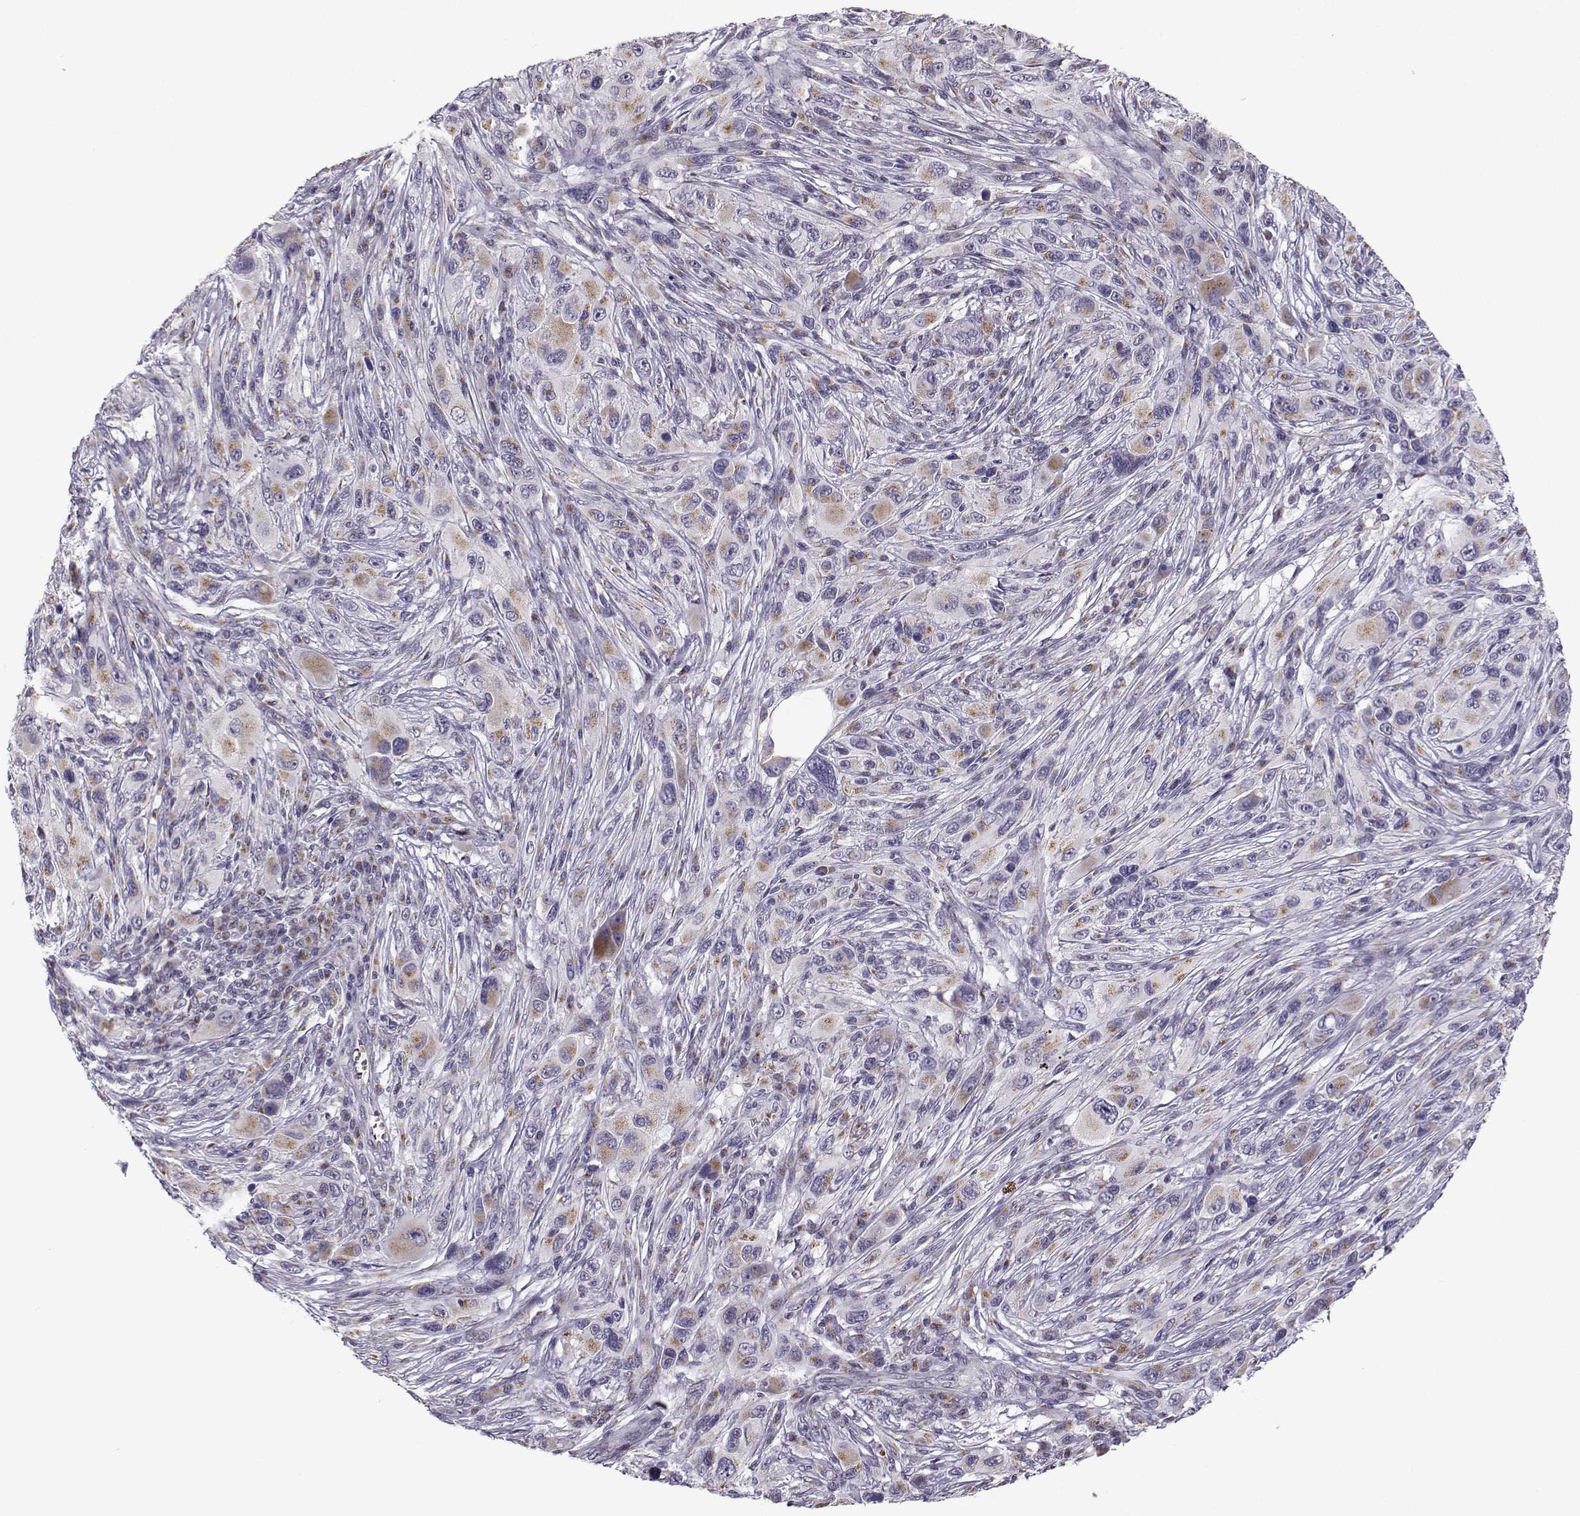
{"staining": {"intensity": "weak", "quantity": ">75%", "location": "cytoplasmic/membranous"}, "tissue": "melanoma", "cell_type": "Tumor cells", "image_type": "cancer", "snomed": [{"axis": "morphology", "description": "Malignant melanoma, NOS"}, {"axis": "topography", "description": "Skin"}], "caption": "Weak cytoplasmic/membranous protein staining is present in approximately >75% of tumor cells in melanoma.", "gene": "SLC4A5", "patient": {"sex": "male", "age": 53}}